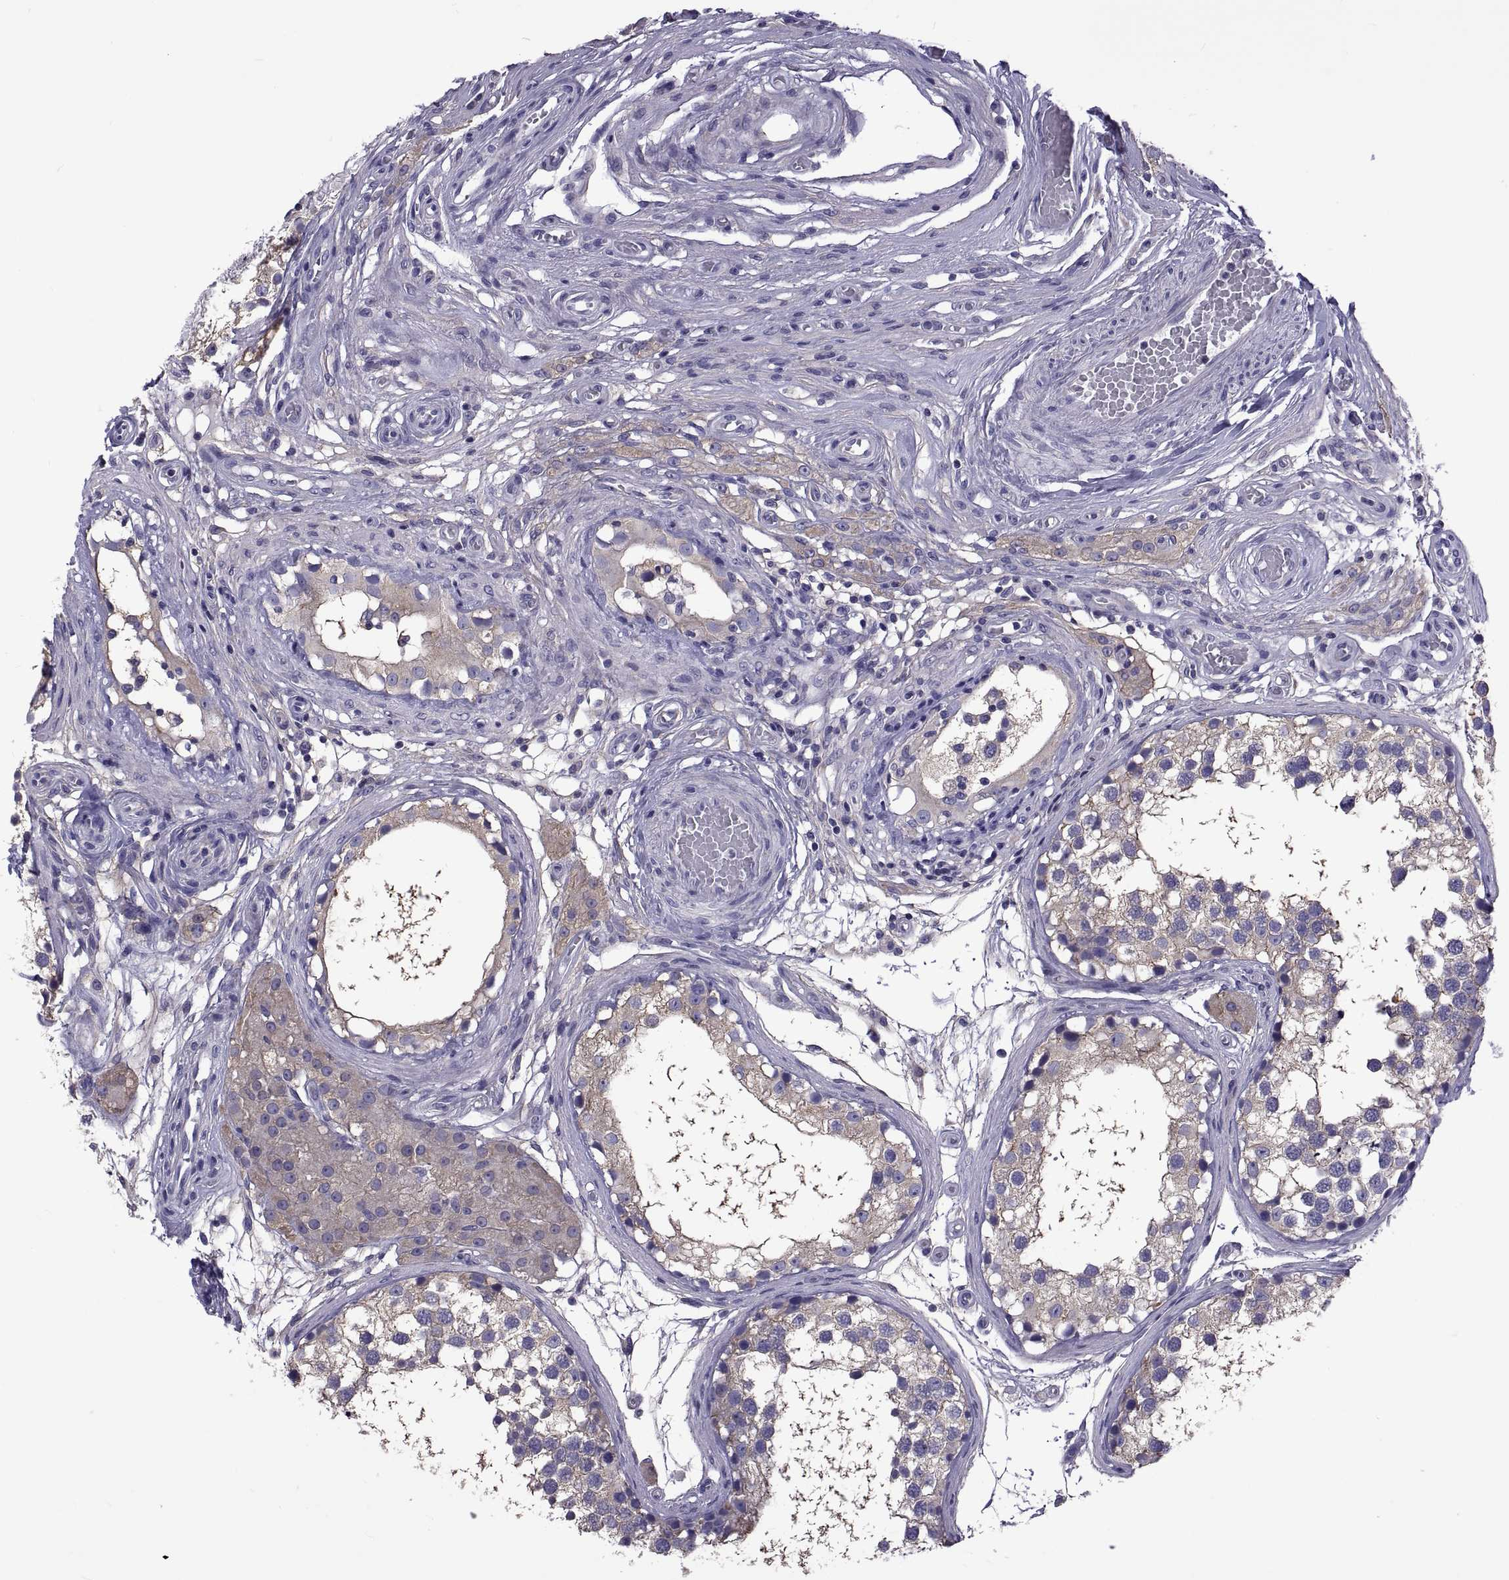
{"staining": {"intensity": "weak", "quantity": ">75%", "location": "cytoplasmic/membranous"}, "tissue": "testis", "cell_type": "Cells in seminiferous ducts", "image_type": "normal", "snomed": [{"axis": "morphology", "description": "Normal tissue, NOS"}, {"axis": "morphology", "description": "Seminoma, NOS"}, {"axis": "topography", "description": "Testis"}], "caption": "Immunohistochemical staining of unremarkable human testis shows >75% levels of weak cytoplasmic/membranous protein staining in approximately >75% of cells in seminiferous ducts.", "gene": "TMC3", "patient": {"sex": "male", "age": 65}}